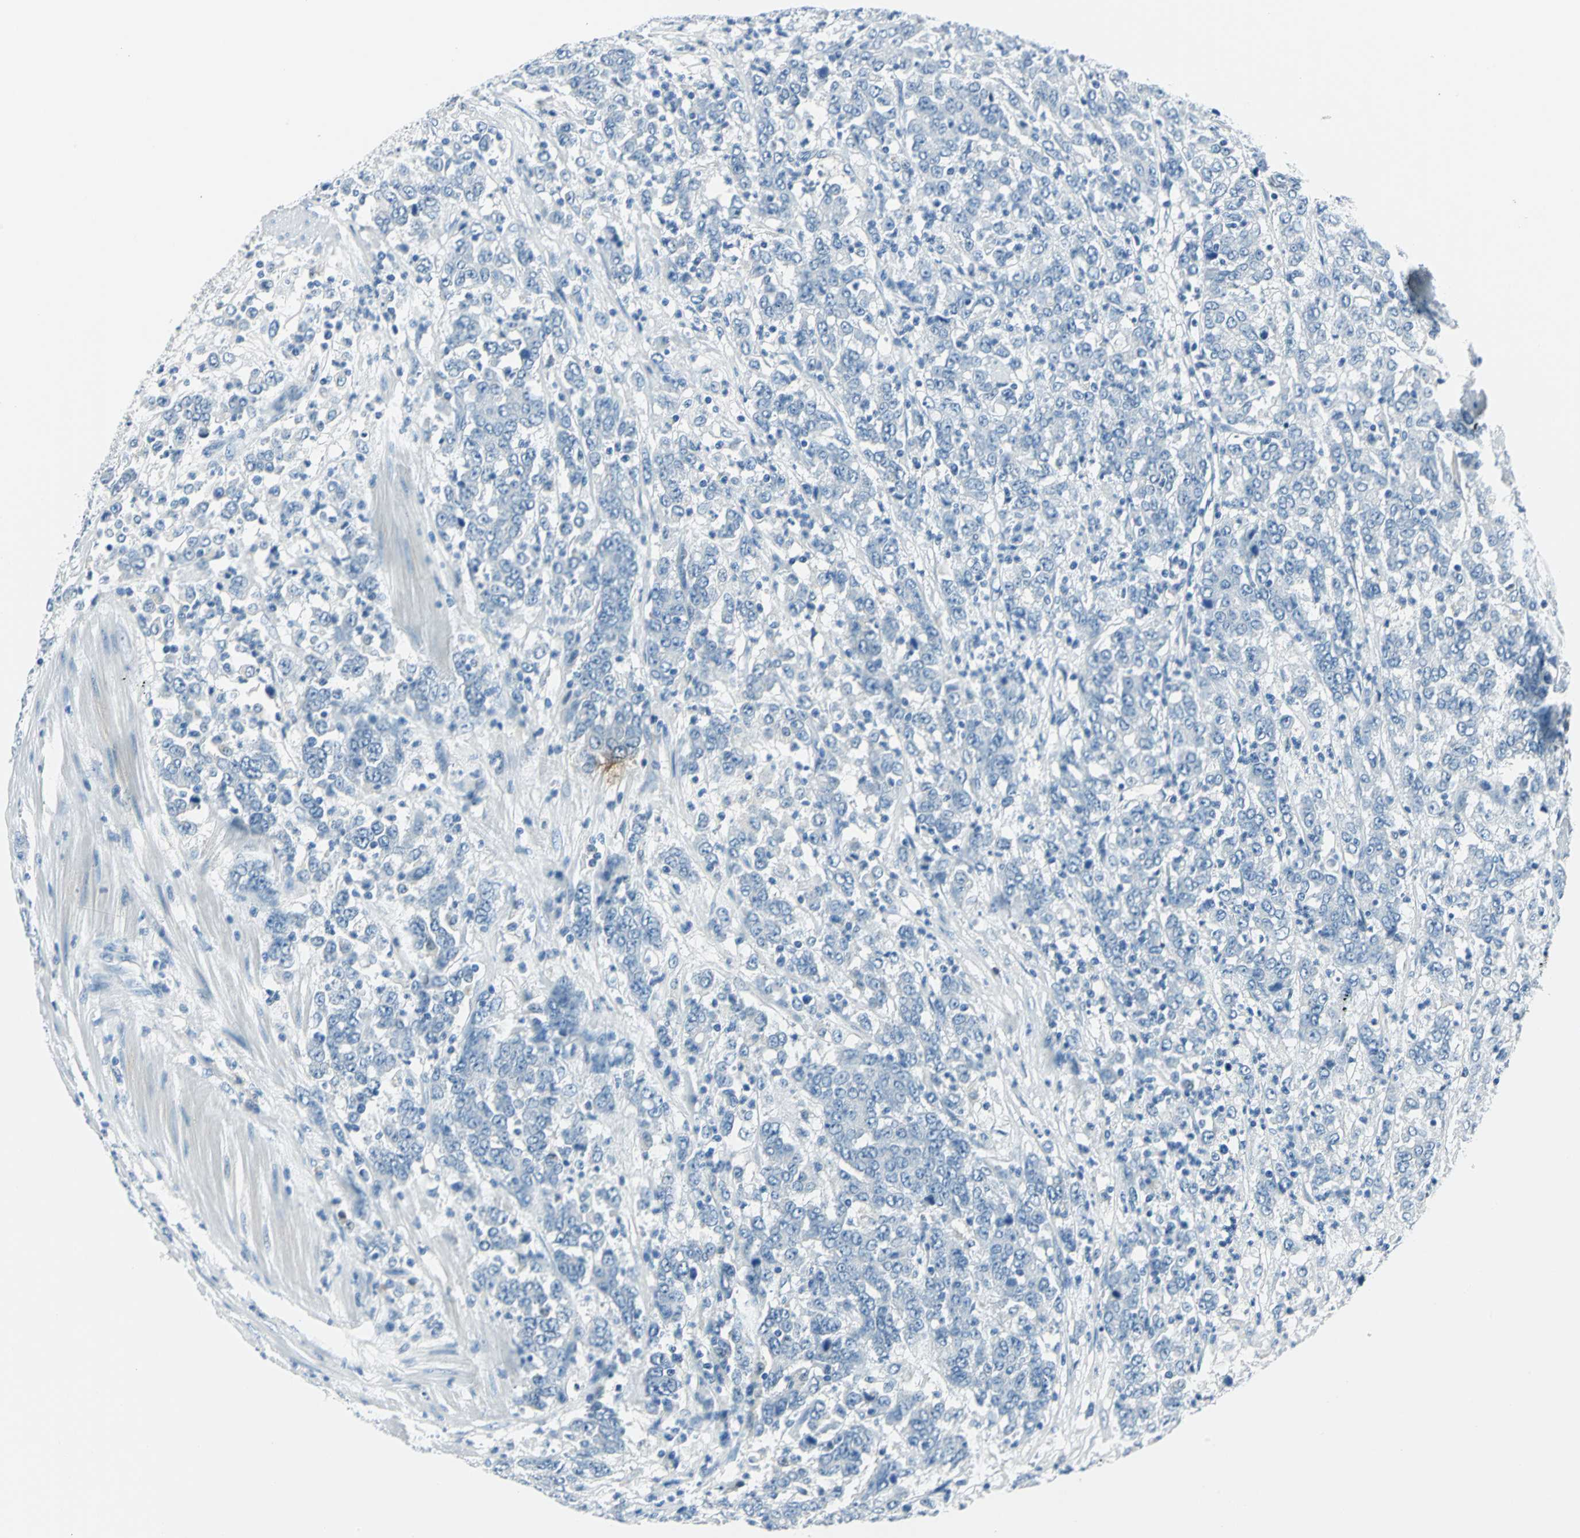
{"staining": {"intensity": "negative", "quantity": "none", "location": "none"}, "tissue": "stomach cancer", "cell_type": "Tumor cells", "image_type": "cancer", "snomed": [{"axis": "morphology", "description": "Adenocarcinoma, NOS"}, {"axis": "topography", "description": "Stomach, lower"}], "caption": "DAB (3,3'-diaminobenzidine) immunohistochemical staining of human stomach adenocarcinoma demonstrates no significant staining in tumor cells.", "gene": "AKR1A1", "patient": {"sex": "female", "age": 71}}